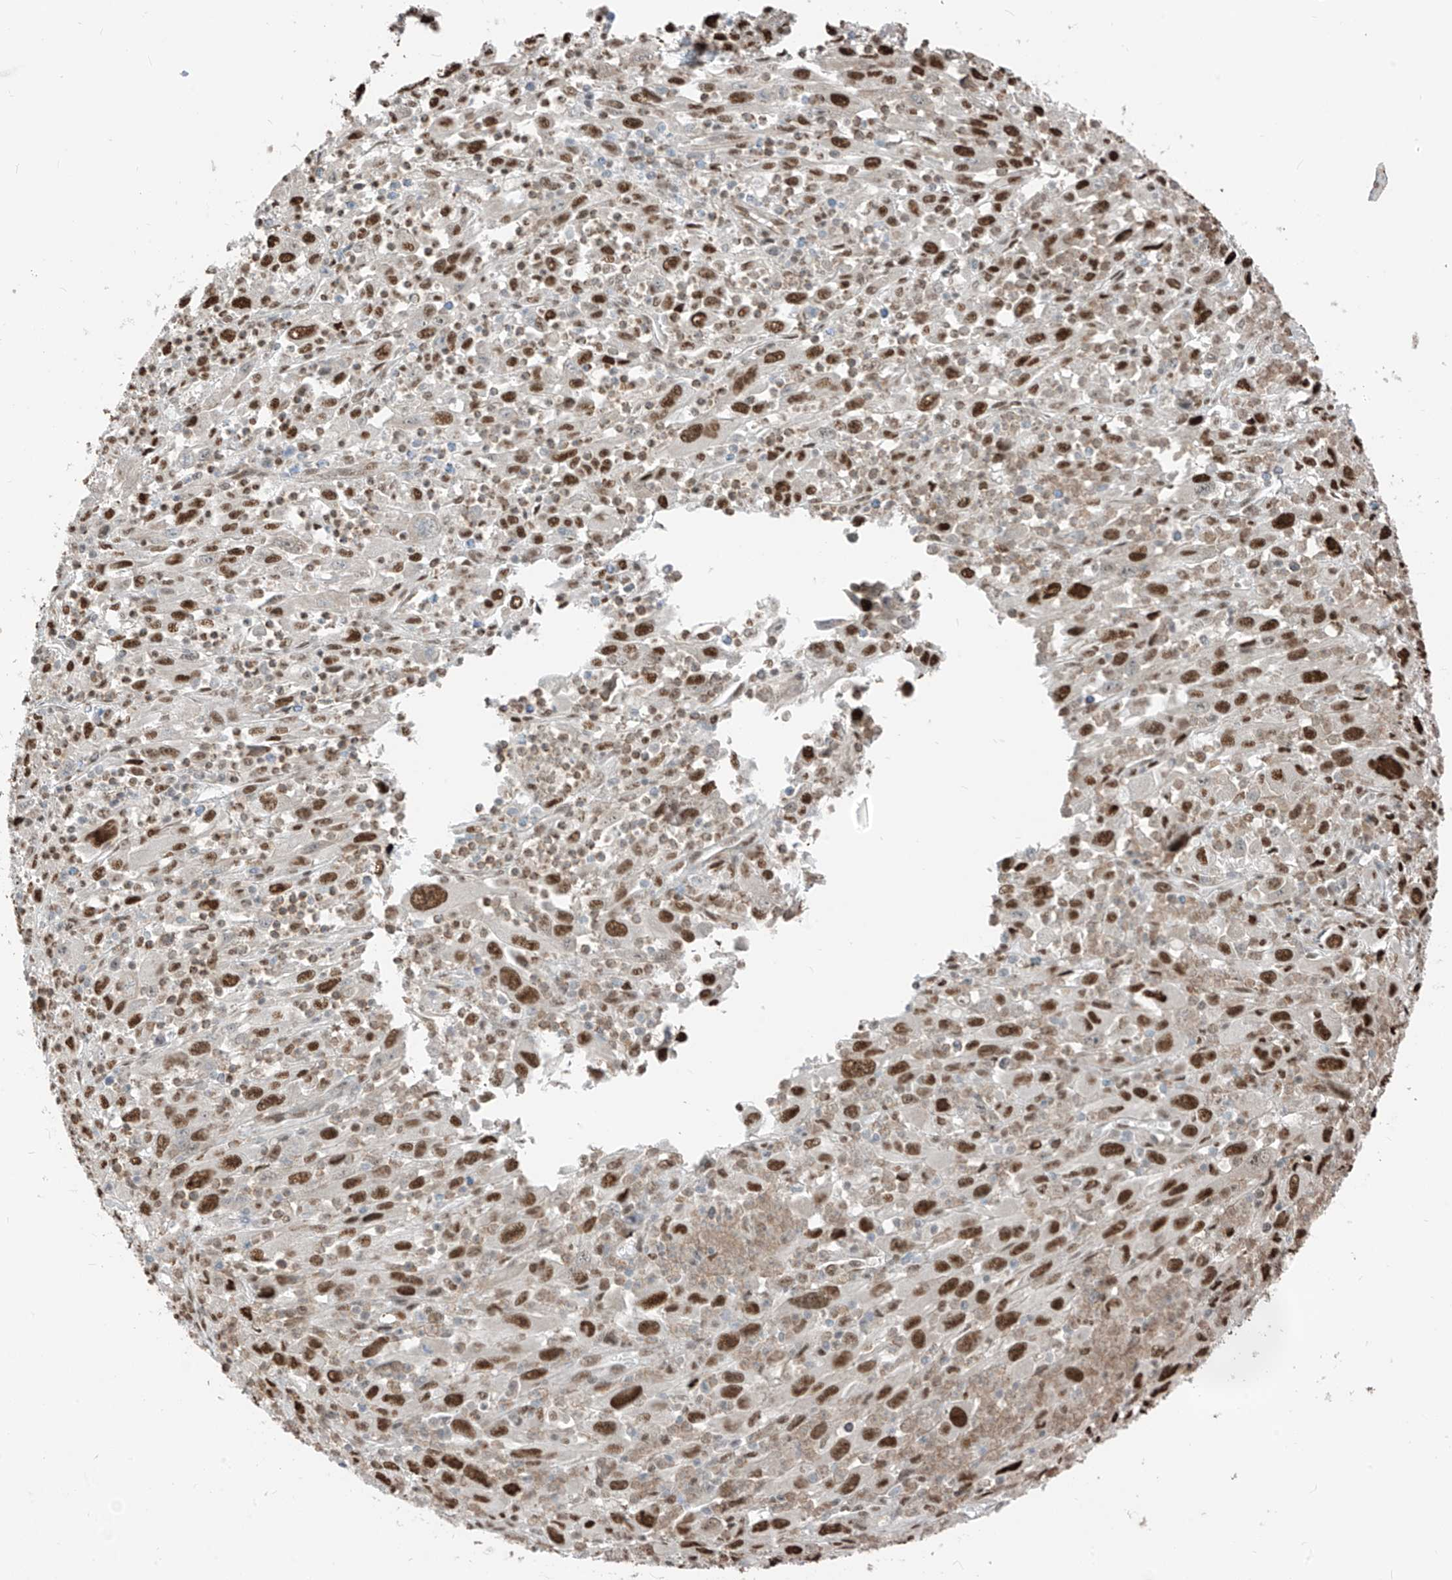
{"staining": {"intensity": "moderate", "quantity": ">75%", "location": "nuclear"}, "tissue": "melanoma", "cell_type": "Tumor cells", "image_type": "cancer", "snomed": [{"axis": "morphology", "description": "Malignant melanoma, Metastatic site"}, {"axis": "topography", "description": "Skin"}], "caption": "Tumor cells show moderate nuclear expression in about >75% of cells in melanoma. (DAB IHC, brown staining for protein, blue staining for nuclei).", "gene": "RBP7", "patient": {"sex": "female", "age": 56}}